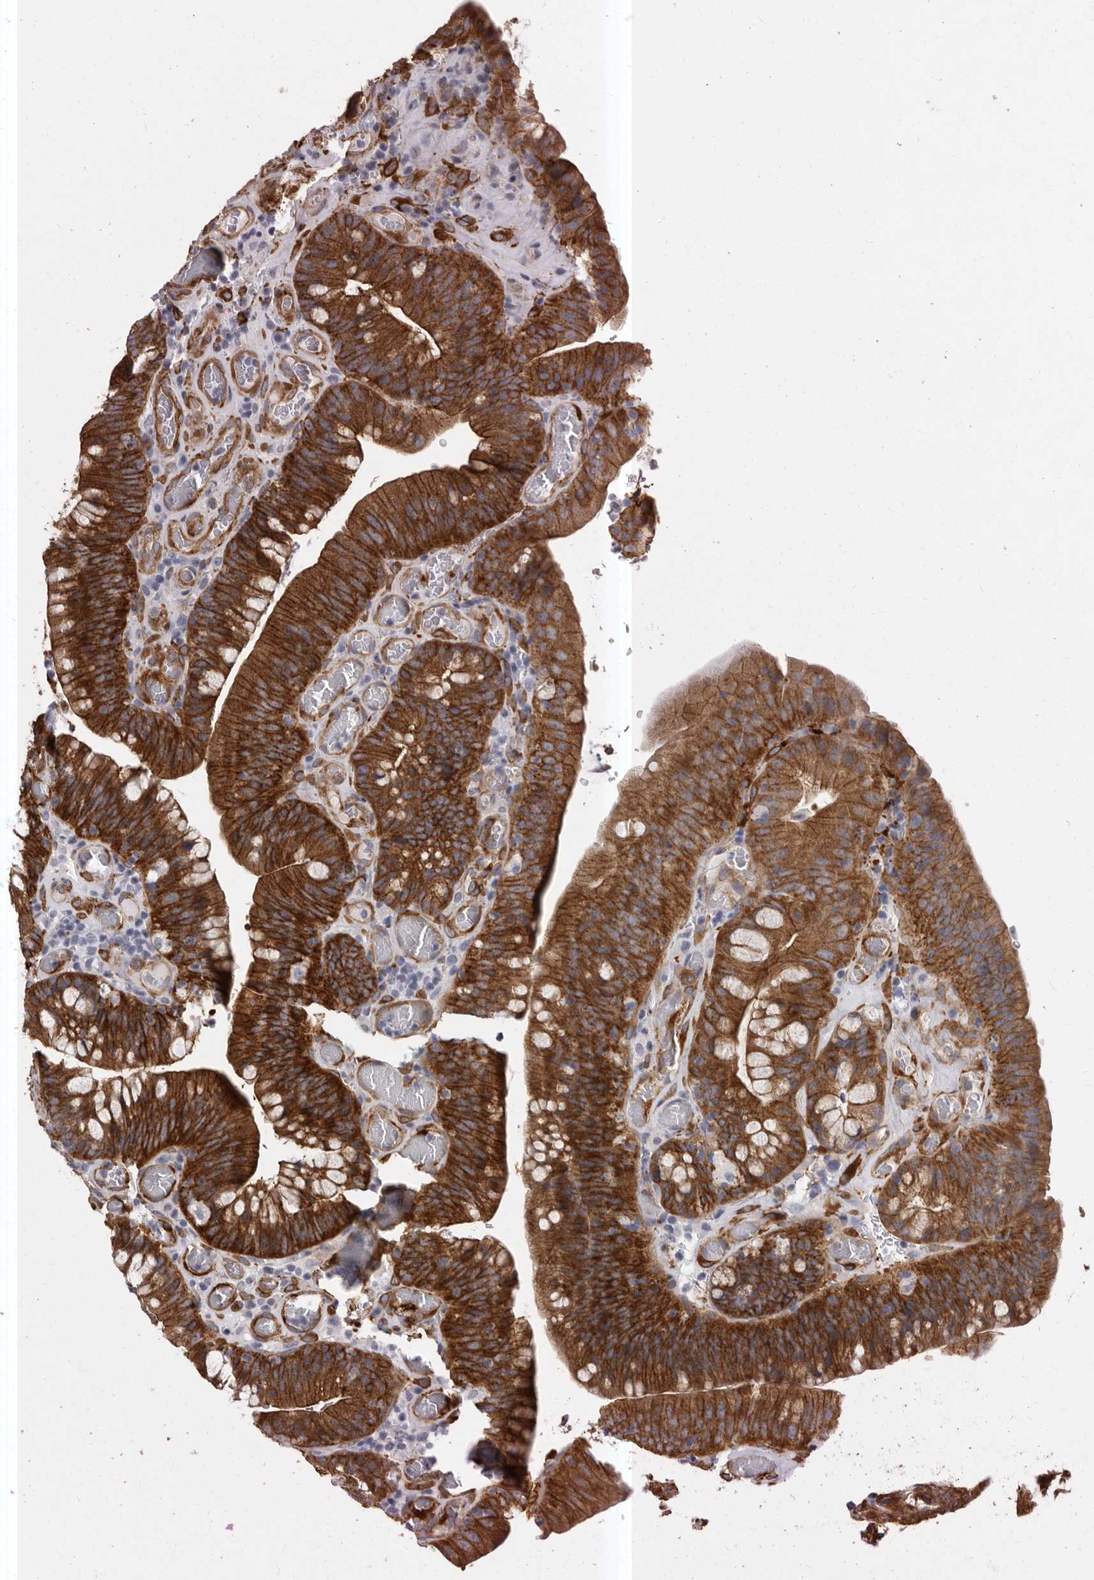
{"staining": {"intensity": "strong", "quantity": ">75%", "location": "cytoplasmic/membranous"}, "tissue": "colorectal cancer", "cell_type": "Tumor cells", "image_type": "cancer", "snomed": [{"axis": "morphology", "description": "Normal tissue, NOS"}, {"axis": "topography", "description": "Colon"}], "caption": "A brown stain shows strong cytoplasmic/membranous staining of a protein in human colorectal cancer tumor cells.", "gene": "ENAH", "patient": {"sex": "female", "age": 82}}